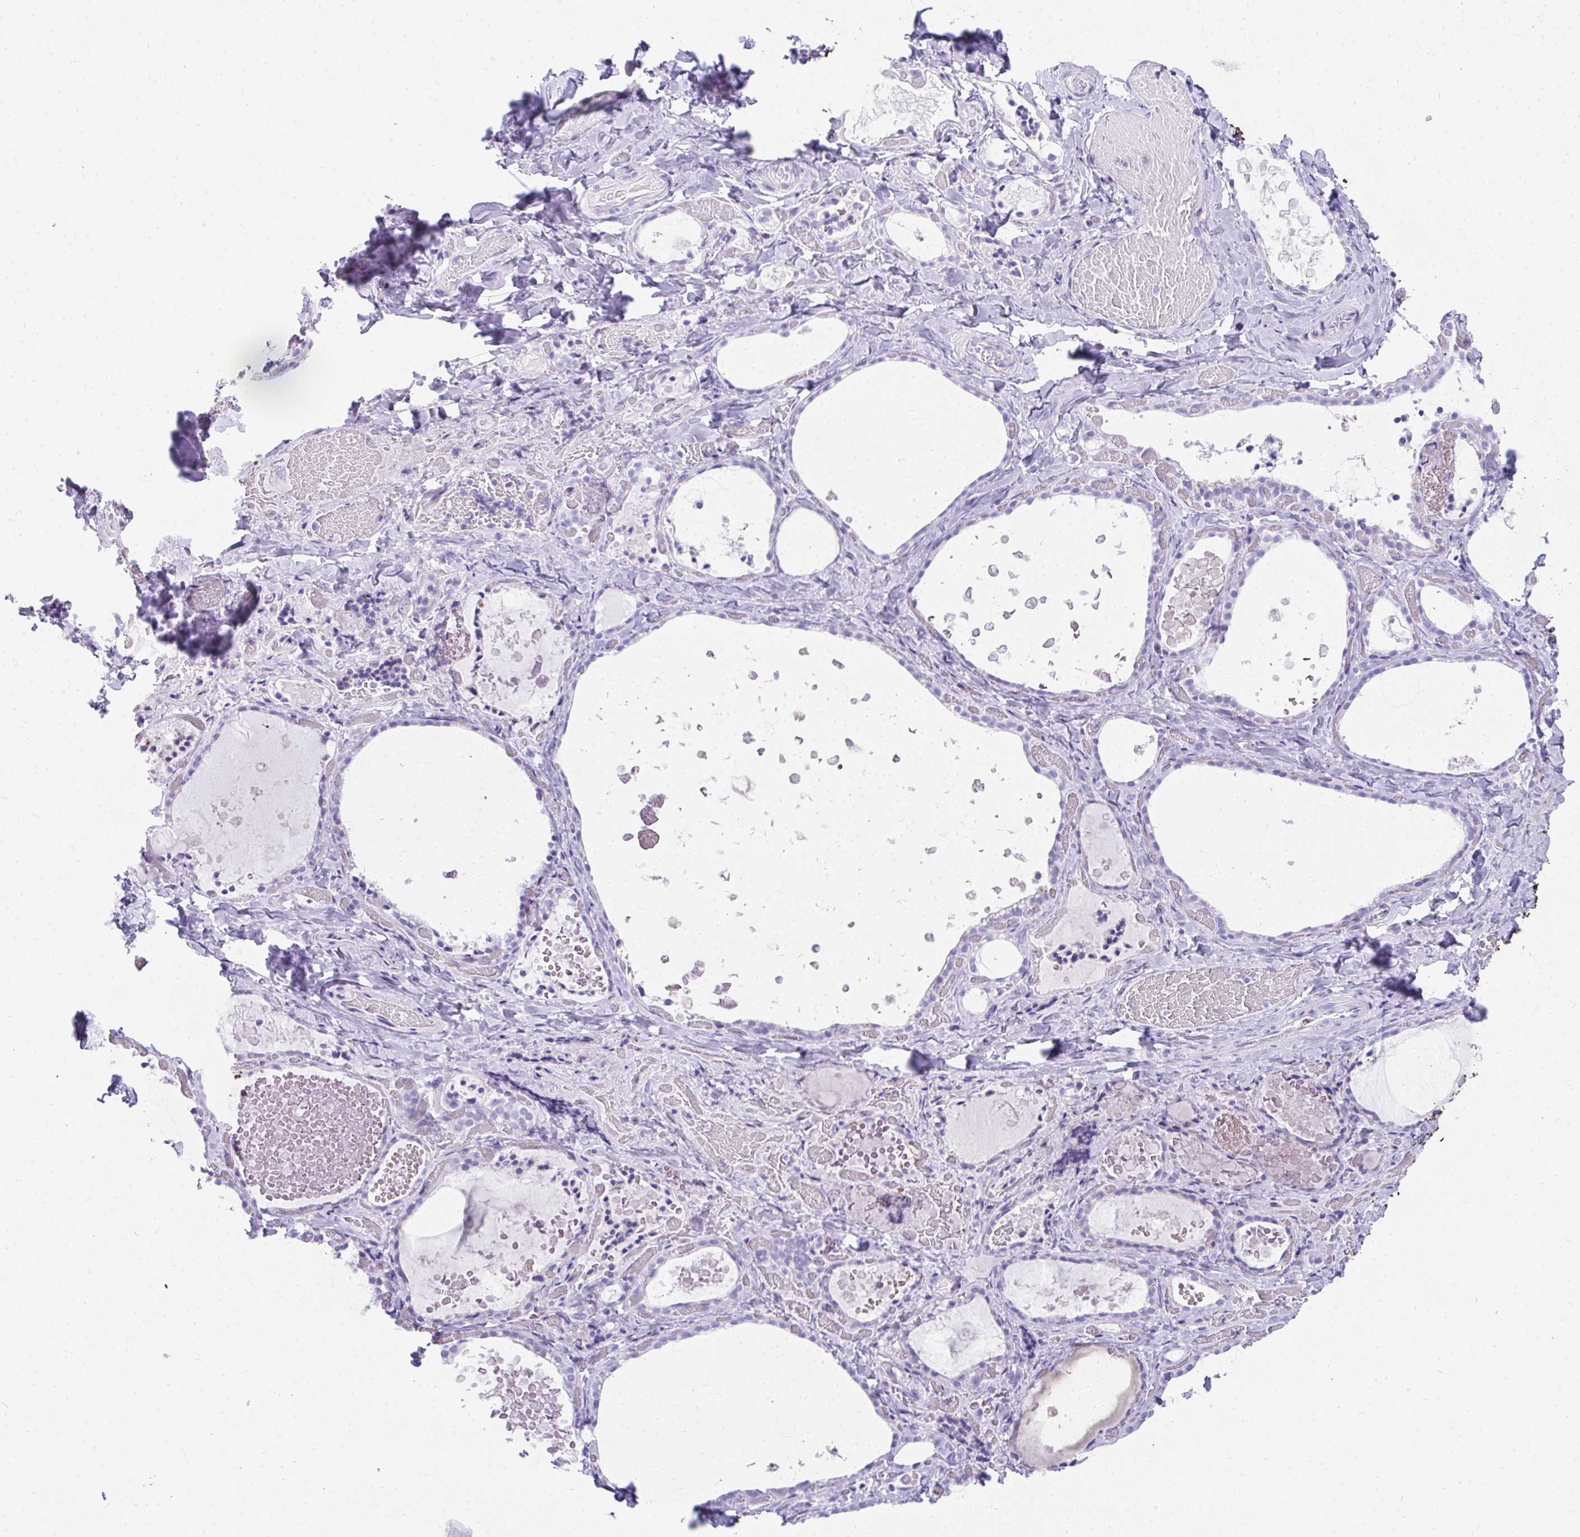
{"staining": {"intensity": "negative", "quantity": "none", "location": "none"}, "tissue": "thyroid gland", "cell_type": "Glandular cells", "image_type": "normal", "snomed": [{"axis": "morphology", "description": "Normal tissue, NOS"}, {"axis": "topography", "description": "Thyroid gland"}], "caption": "An immunohistochemistry (IHC) image of unremarkable thyroid gland is shown. There is no staining in glandular cells of thyroid gland.", "gene": "TNNT1", "patient": {"sex": "female", "age": 56}}